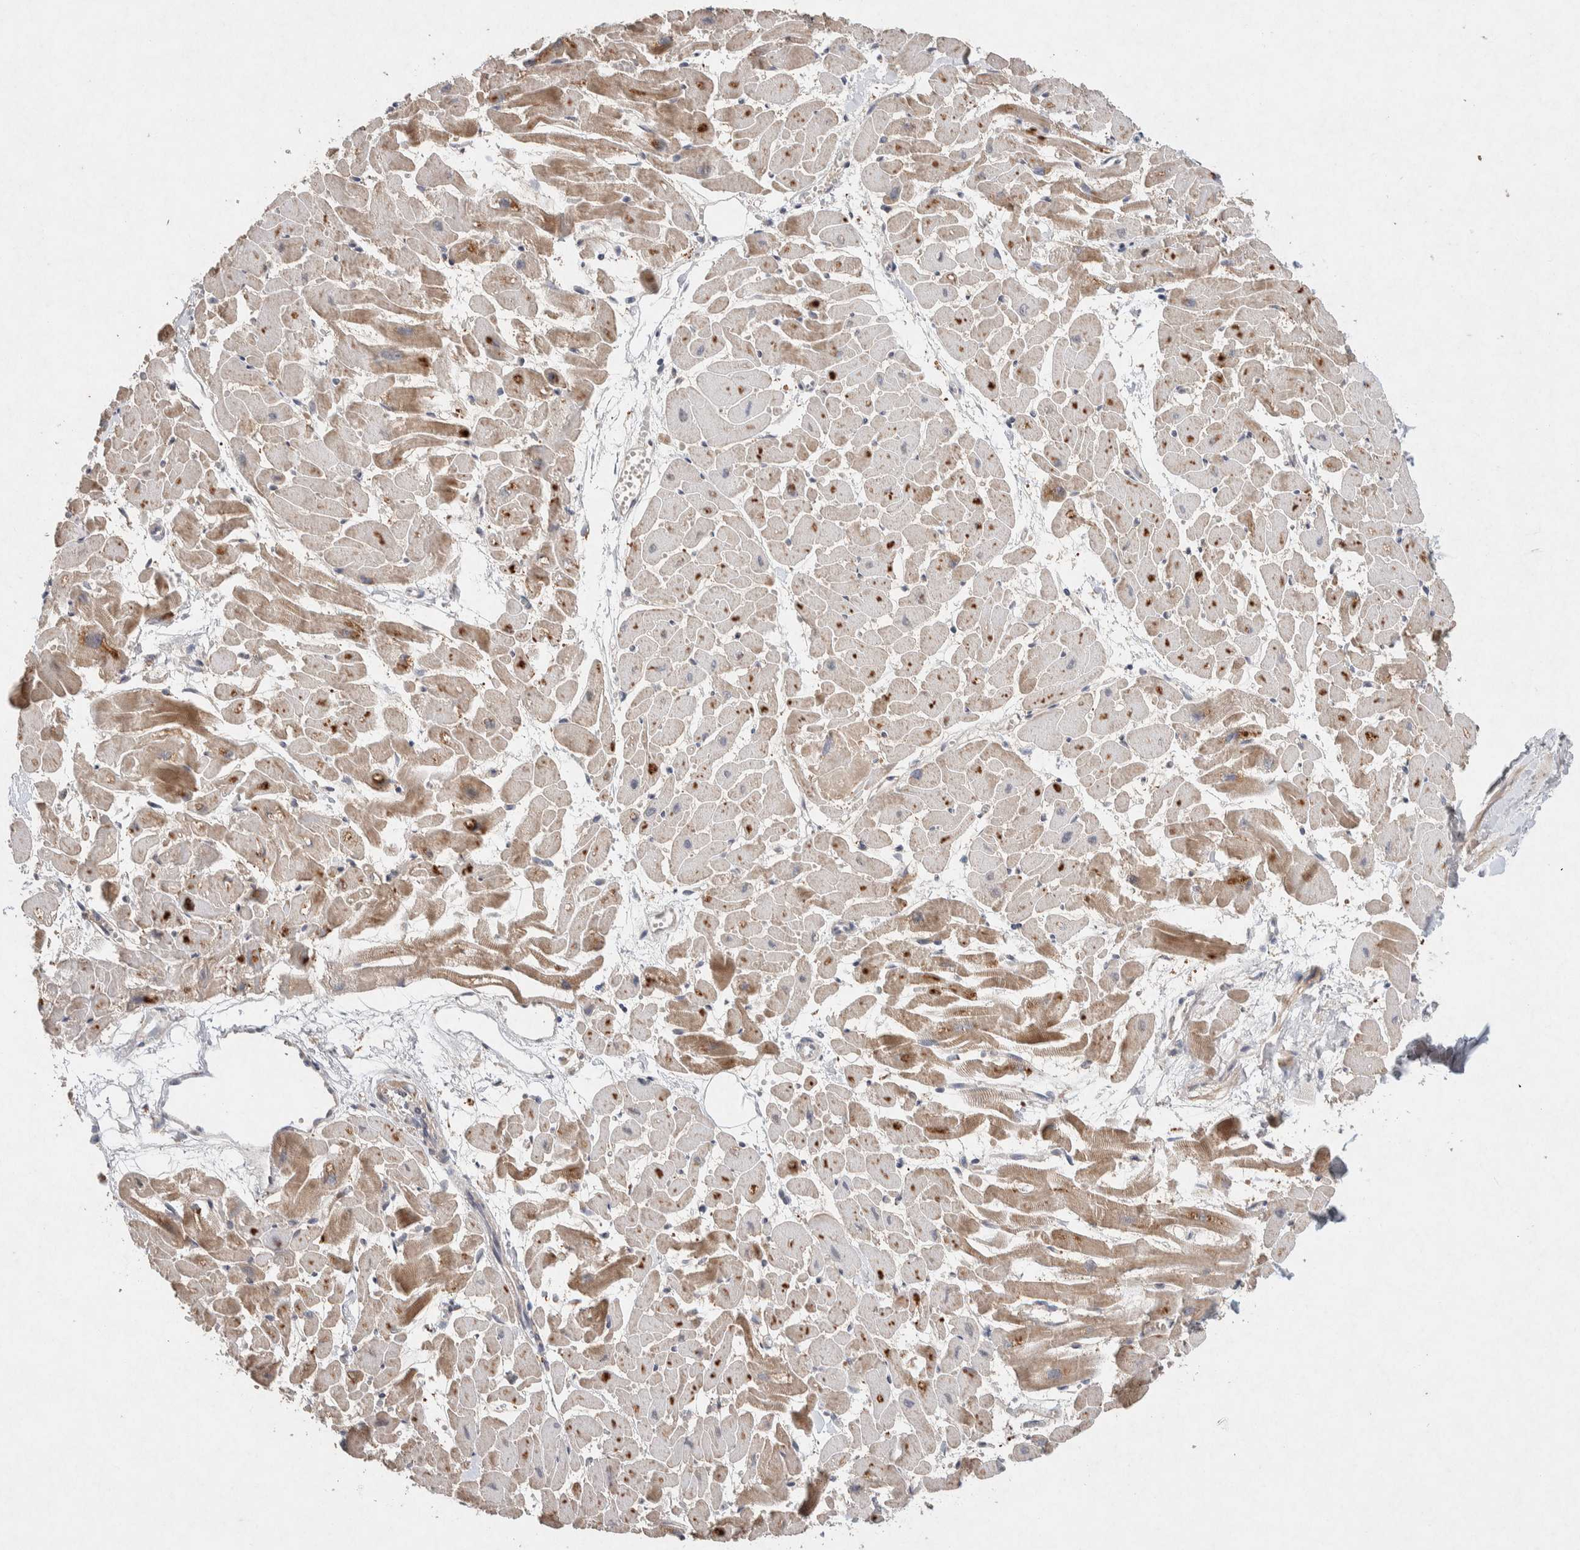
{"staining": {"intensity": "moderate", "quantity": "25%-75%", "location": "cytoplasmic/membranous"}, "tissue": "heart muscle", "cell_type": "Cardiomyocytes", "image_type": "normal", "snomed": [{"axis": "morphology", "description": "Normal tissue, NOS"}, {"axis": "topography", "description": "Heart"}], "caption": "Approximately 25%-75% of cardiomyocytes in normal heart muscle demonstrate moderate cytoplasmic/membranous protein expression as visualized by brown immunohistochemical staining.", "gene": "CMTM4", "patient": {"sex": "female", "age": 19}}